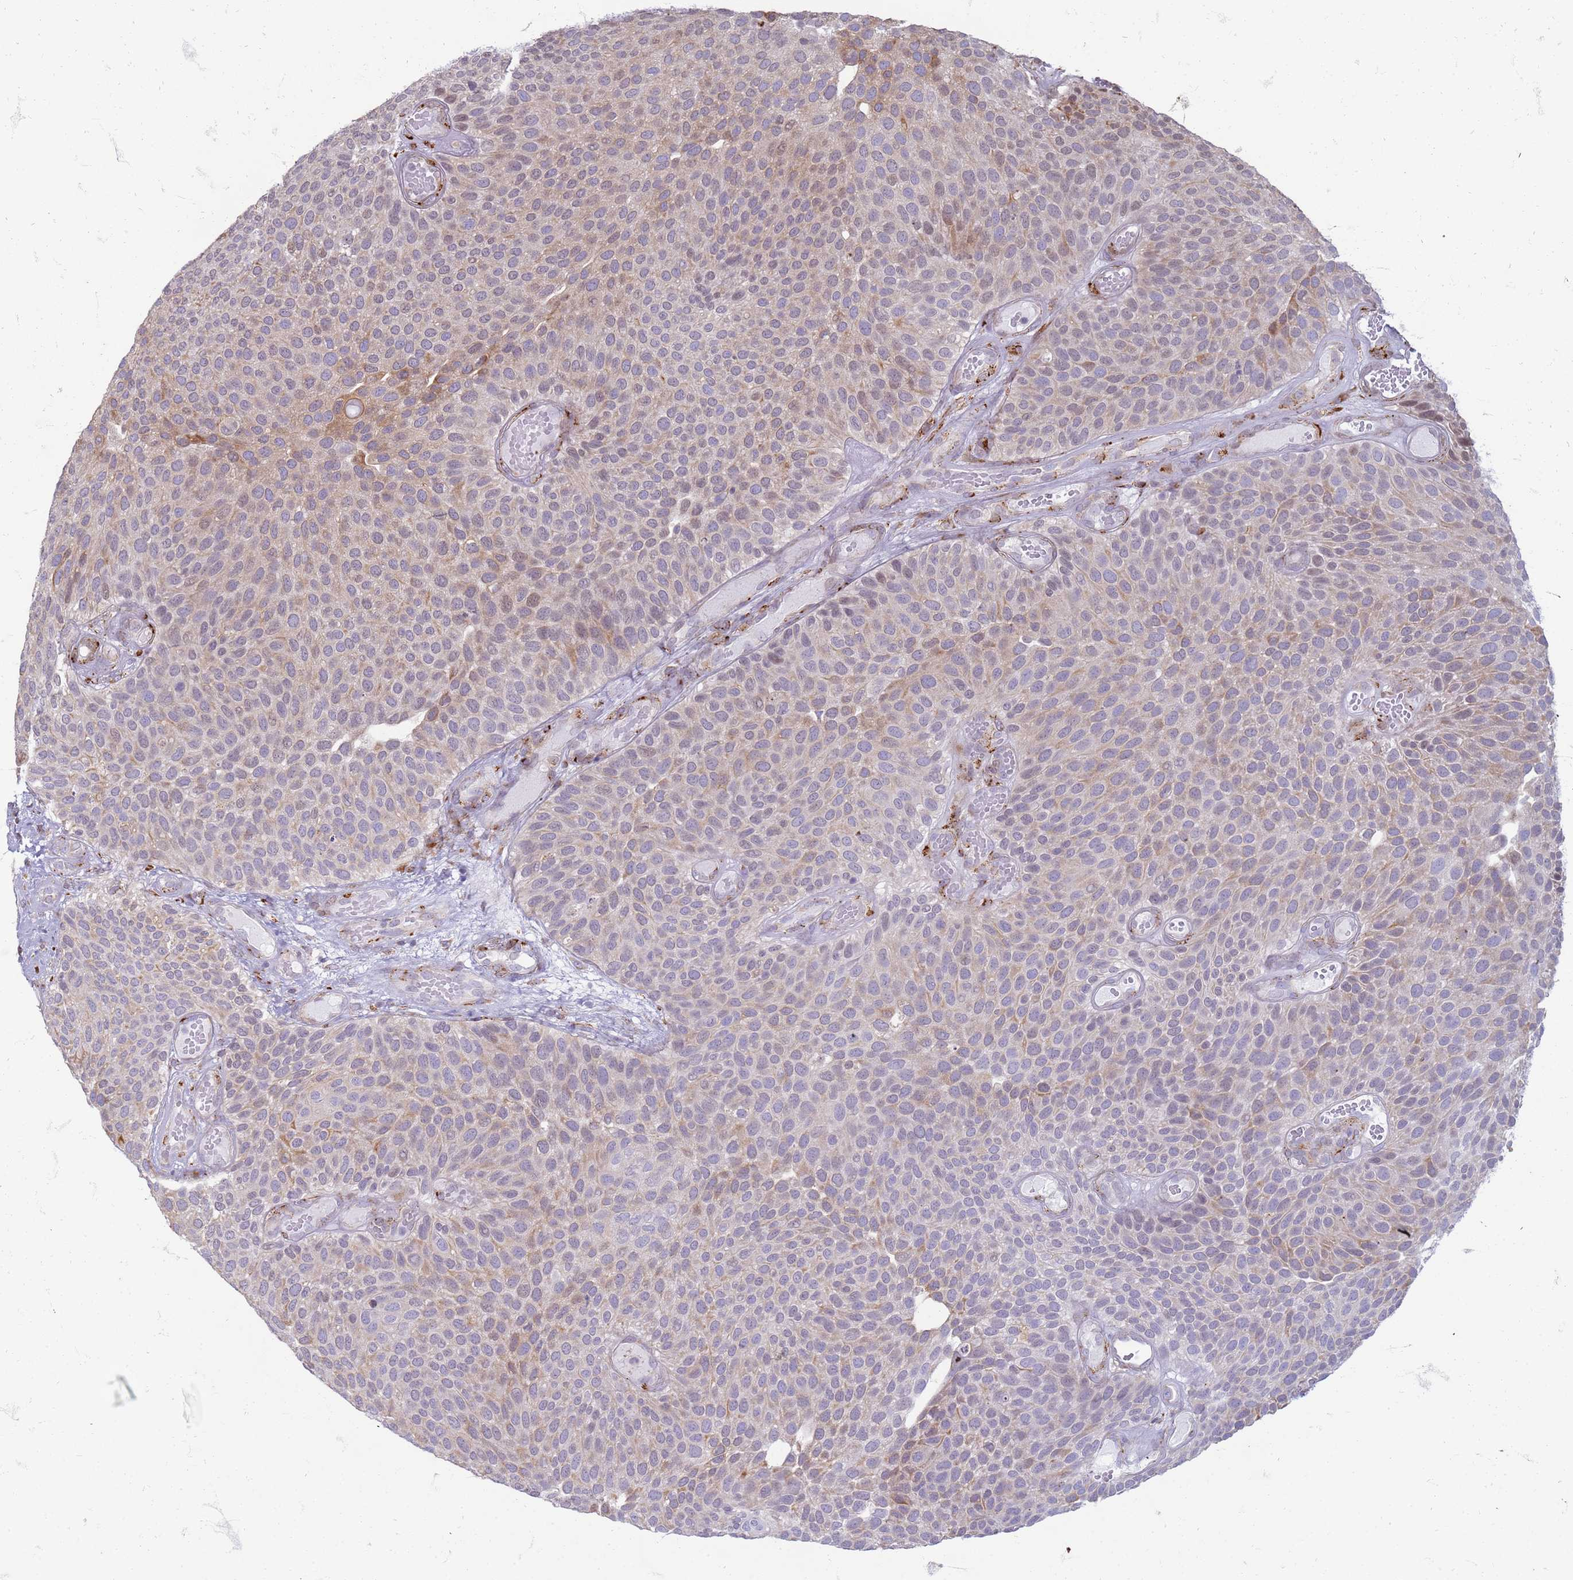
{"staining": {"intensity": "weak", "quantity": "25%-75%", "location": "cytoplasmic/membranous"}, "tissue": "urothelial cancer", "cell_type": "Tumor cells", "image_type": "cancer", "snomed": [{"axis": "morphology", "description": "Urothelial carcinoma, Low grade"}, {"axis": "topography", "description": "Urinary bladder"}], "caption": "A low amount of weak cytoplasmic/membranous expression is seen in about 25%-75% of tumor cells in low-grade urothelial carcinoma tissue.", "gene": "PDK3", "patient": {"sex": "male", "age": 89}}